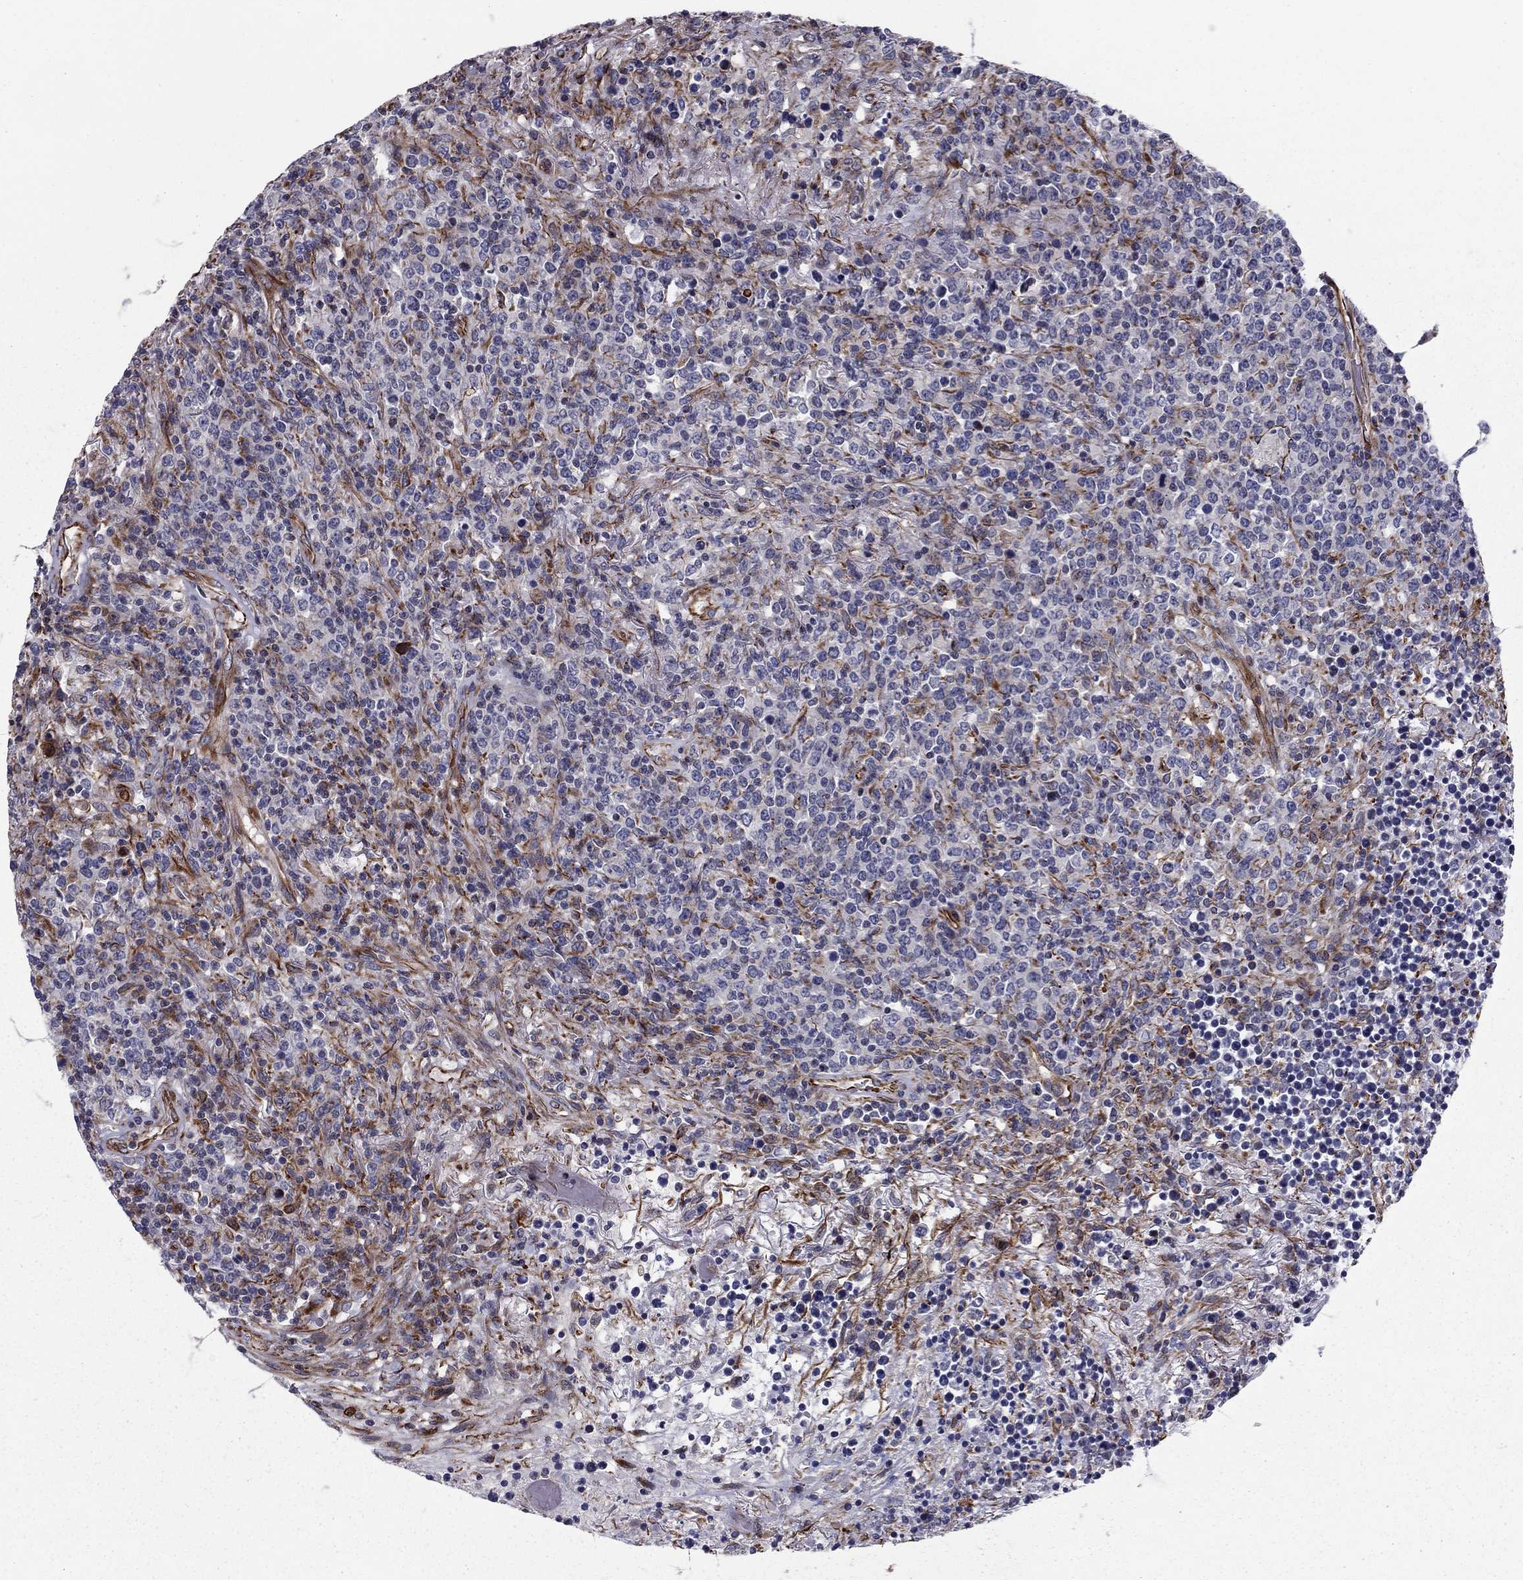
{"staining": {"intensity": "negative", "quantity": "none", "location": "none"}, "tissue": "lymphoma", "cell_type": "Tumor cells", "image_type": "cancer", "snomed": [{"axis": "morphology", "description": "Malignant lymphoma, non-Hodgkin's type, High grade"}, {"axis": "topography", "description": "Lung"}], "caption": "This histopathology image is of high-grade malignant lymphoma, non-Hodgkin's type stained with IHC to label a protein in brown with the nuclei are counter-stained blue. There is no staining in tumor cells. (Brightfield microscopy of DAB (3,3'-diaminobenzidine) IHC at high magnification).", "gene": "CLSTN1", "patient": {"sex": "male", "age": 79}}